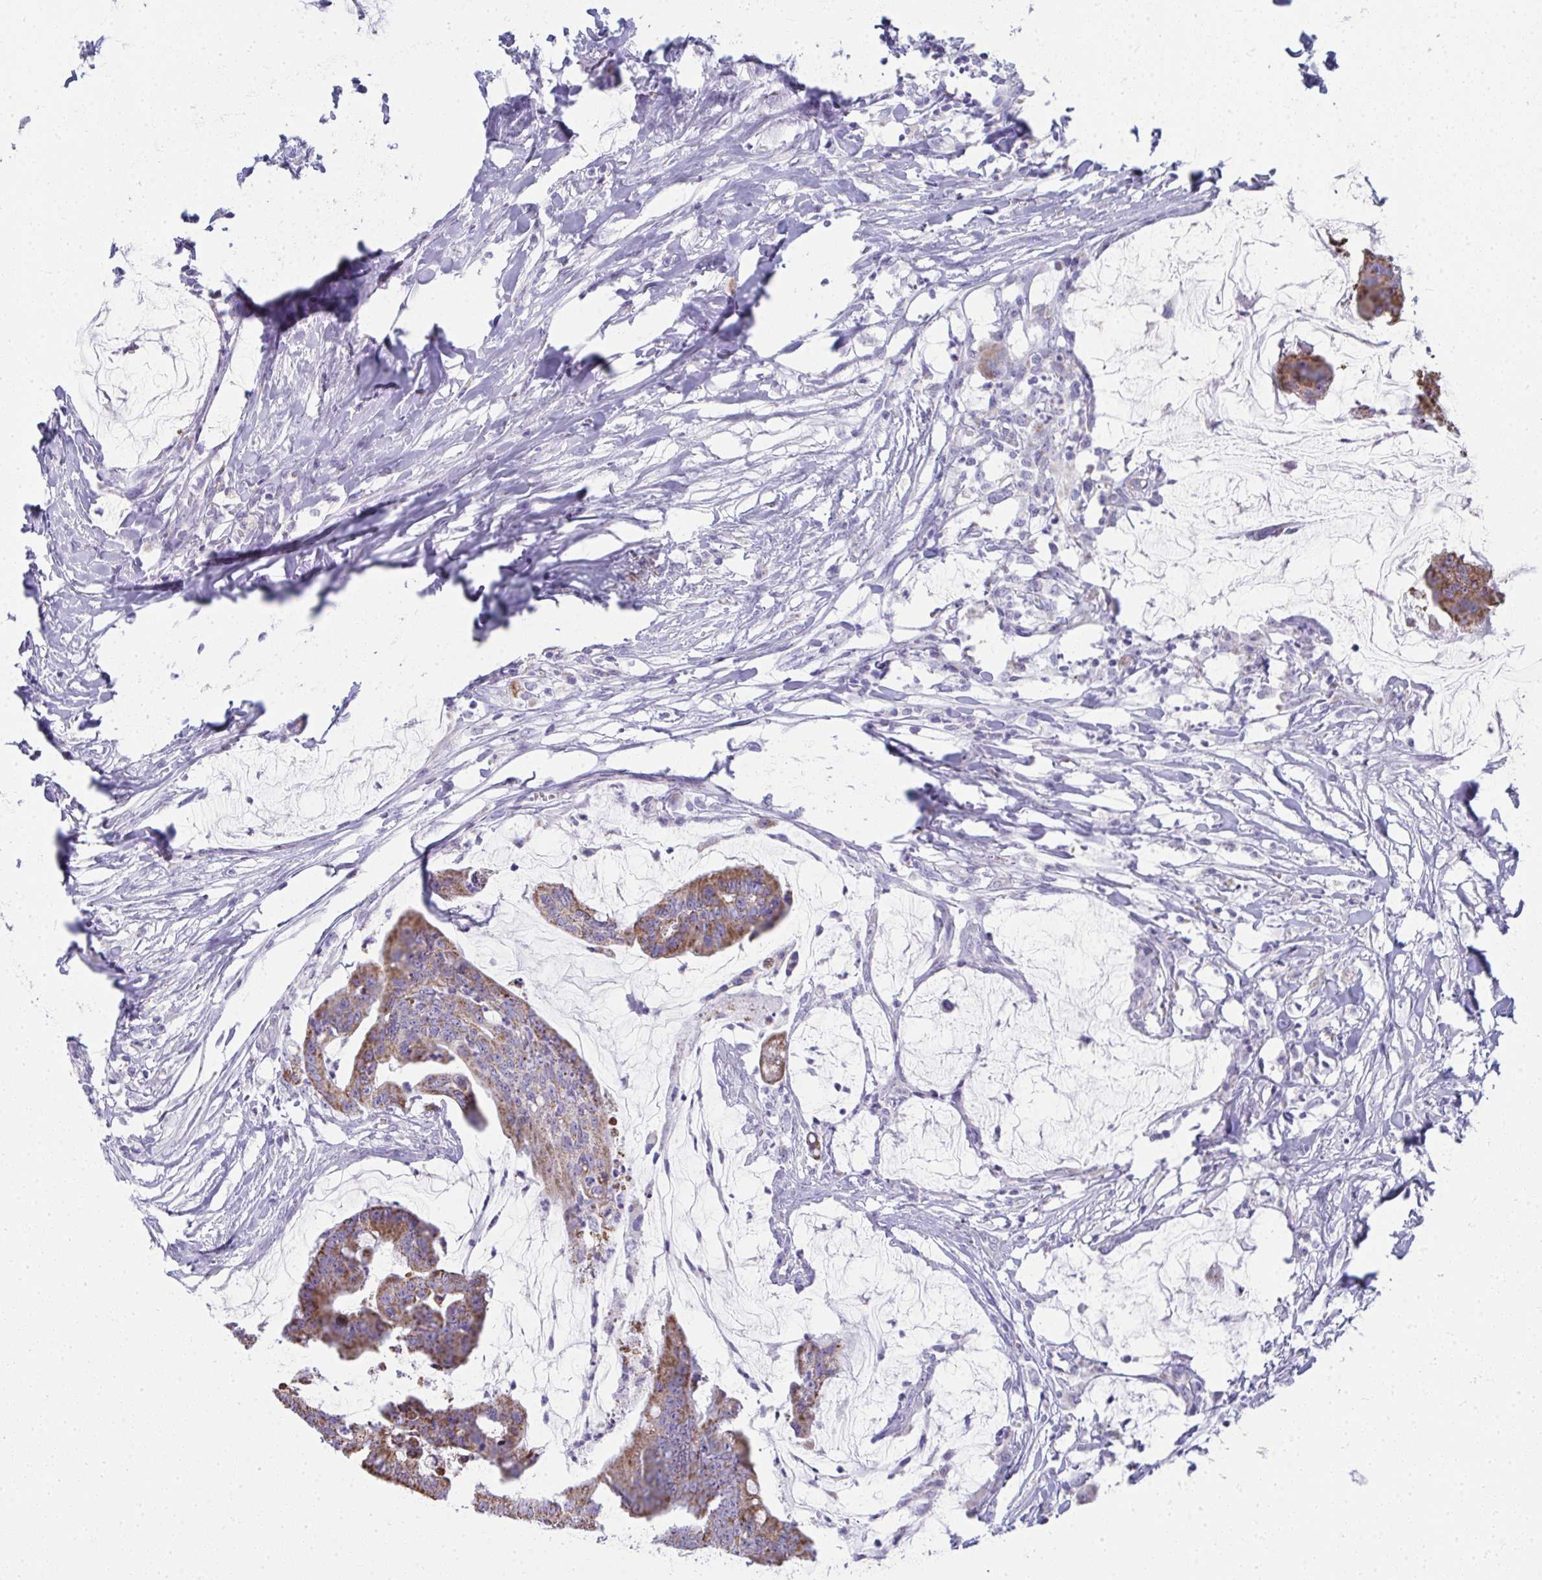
{"staining": {"intensity": "moderate", "quantity": ">75%", "location": "cytoplasmic/membranous"}, "tissue": "colorectal cancer", "cell_type": "Tumor cells", "image_type": "cancer", "snomed": [{"axis": "morphology", "description": "Adenocarcinoma, NOS"}, {"axis": "topography", "description": "Colon"}], "caption": "Immunohistochemical staining of adenocarcinoma (colorectal) demonstrates moderate cytoplasmic/membranous protein positivity in about >75% of tumor cells. Using DAB (brown) and hematoxylin (blue) stains, captured at high magnification using brightfield microscopy.", "gene": "SLC6A1", "patient": {"sex": "male", "age": 62}}